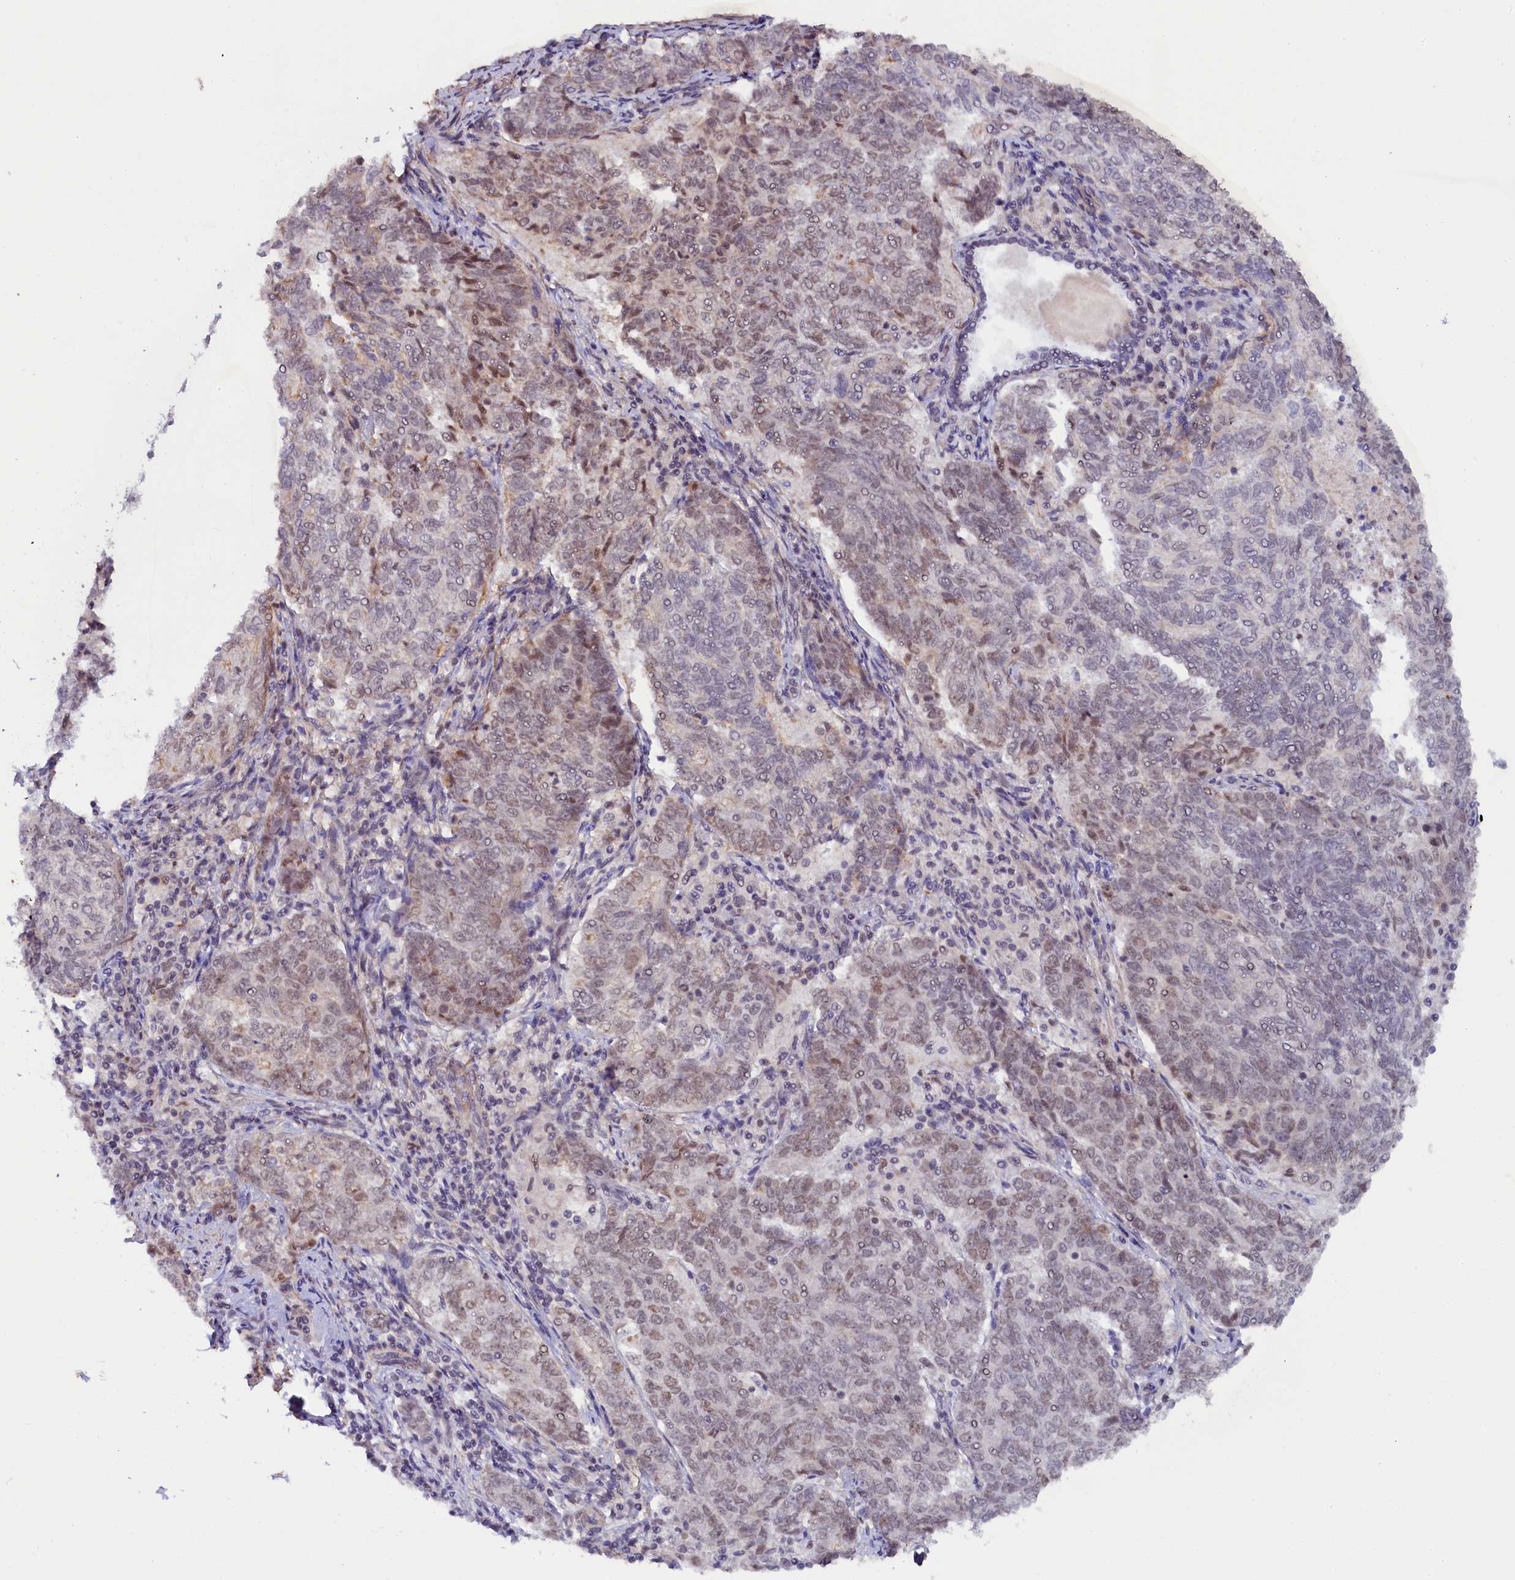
{"staining": {"intensity": "weak", "quantity": "25%-75%", "location": "nuclear"}, "tissue": "endometrial cancer", "cell_type": "Tumor cells", "image_type": "cancer", "snomed": [{"axis": "morphology", "description": "Adenocarcinoma, NOS"}, {"axis": "topography", "description": "Endometrium"}], "caption": "This image shows IHC staining of endometrial cancer (adenocarcinoma), with low weak nuclear expression in approximately 25%-75% of tumor cells.", "gene": "INTS14", "patient": {"sex": "female", "age": 80}}